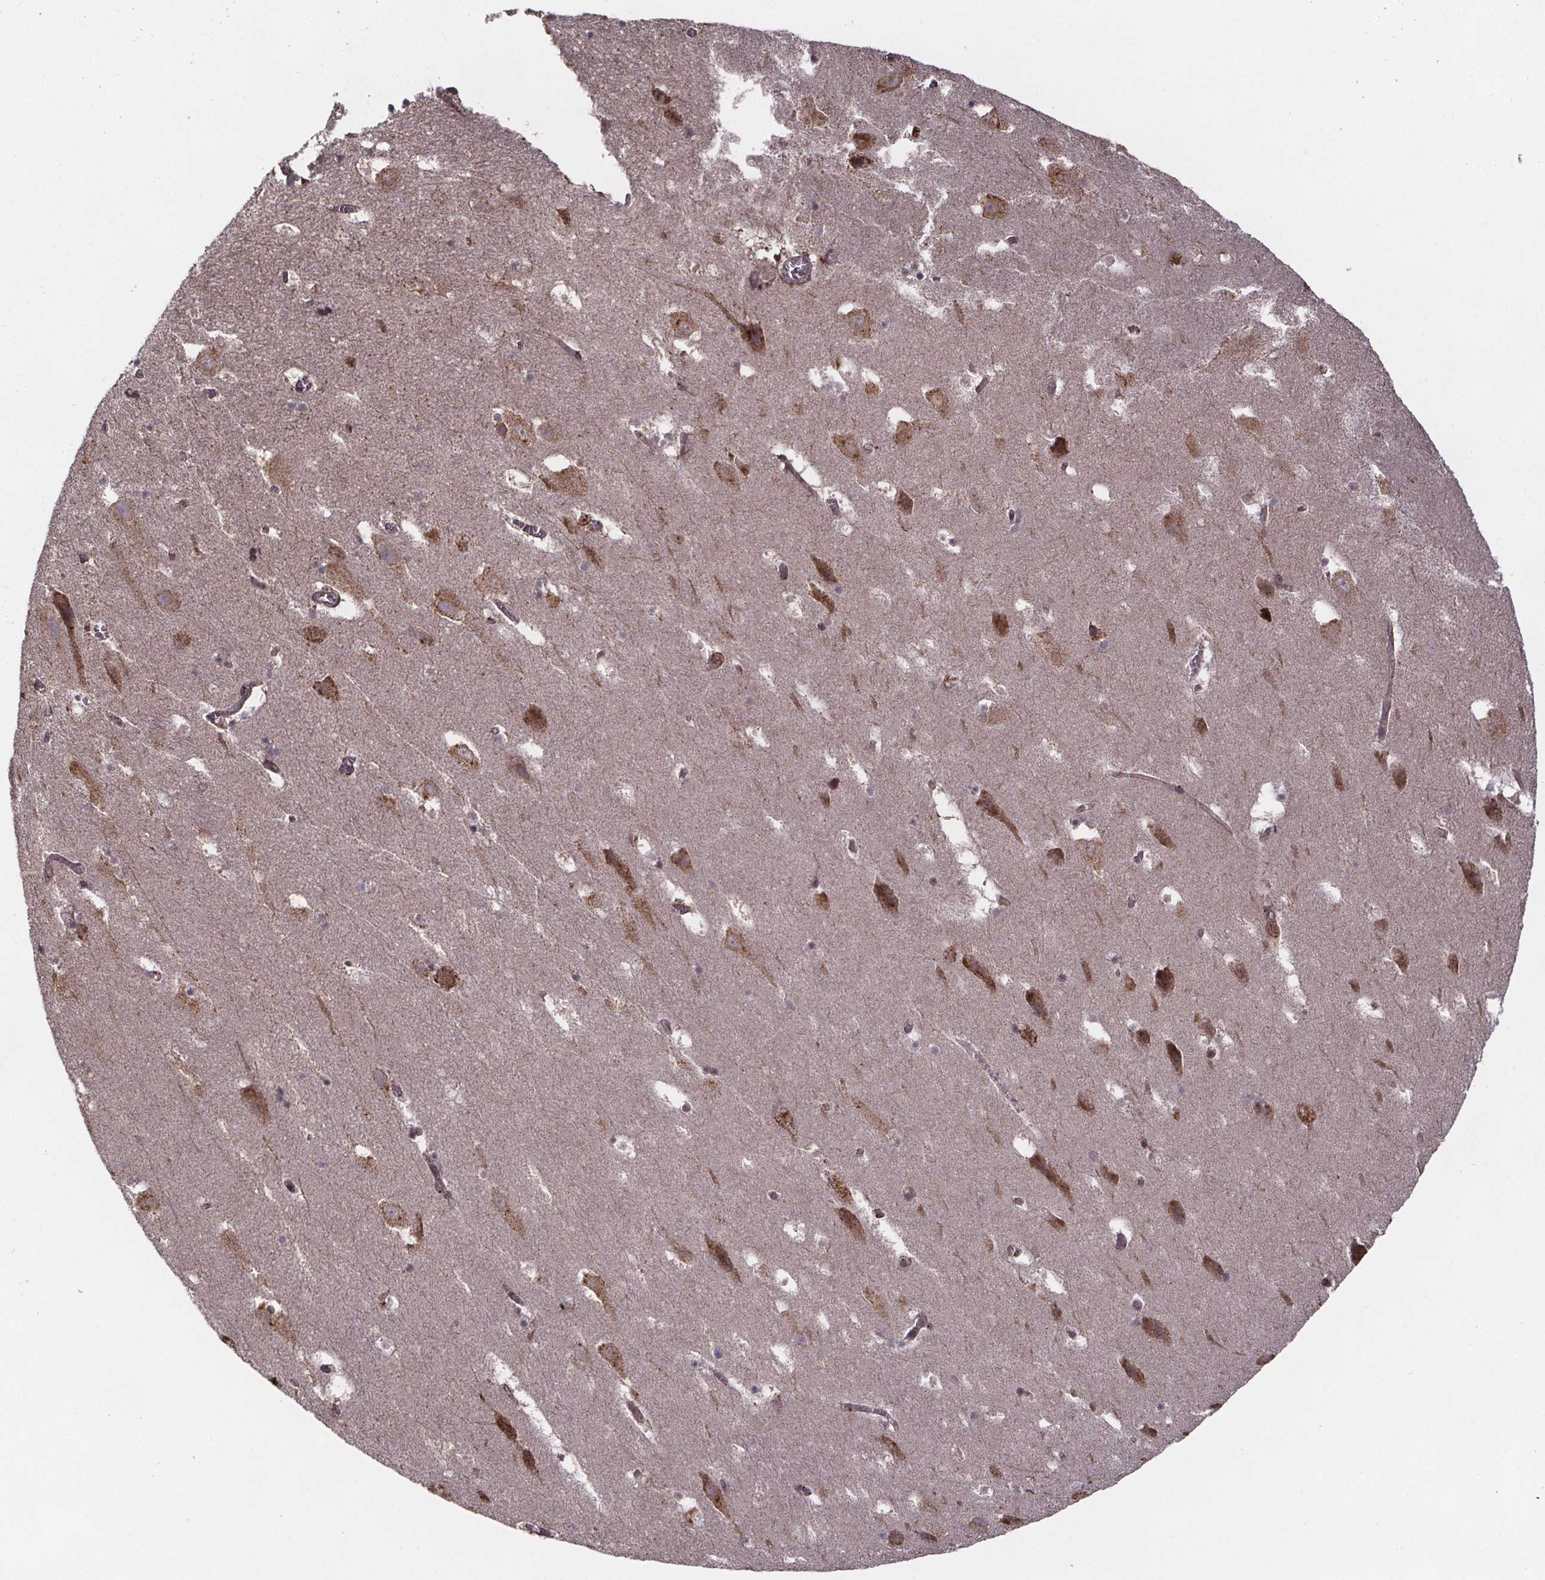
{"staining": {"intensity": "moderate", "quantity": "25%-75%", "location": "cytoplasmic/membranous"}, "tissue": "hippocampus", "cell_type": "Glial cells", "image_type": "normal", "snomed": [{"axis": "morphology", "description": "Normal tissue, NOS"}, {"axis": "topography", "description": "Hippocampus"}], "caption": "The immunohistochemical stain labels moderate cytoplasmic/membranous positivity in glial cells of unremarkable hippocampus.", "gene": "SAT1", "patient": {"sex": "male", "age": 45}}